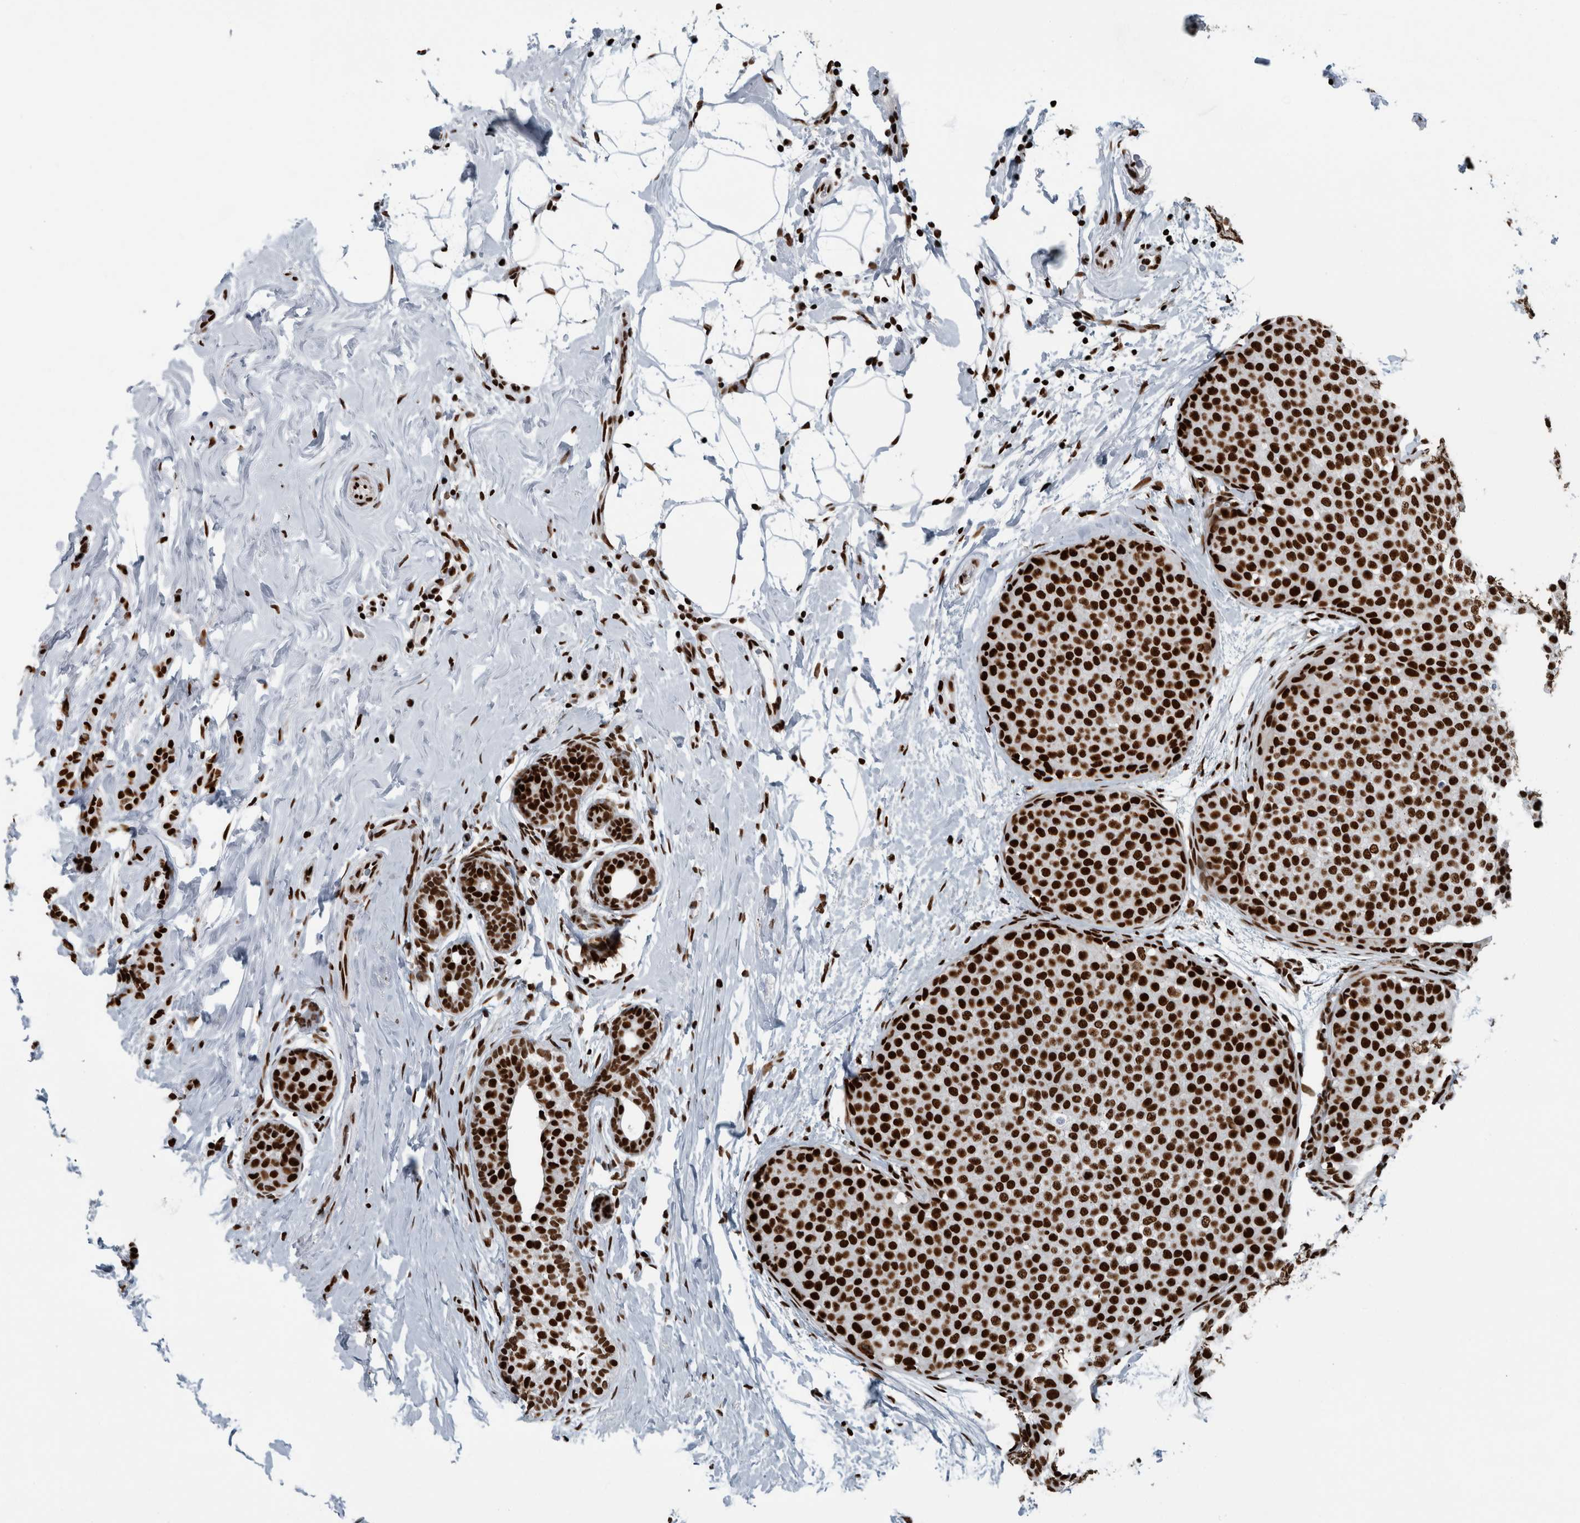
{"staining": {"intensity": "strong", "quantity": ">75%", "location": "nuclear"}, "tissue": "breast cancer", "cell_type": "Tumor cells", "image_type": "cancer", "snomed": [{"axis": "morphology", "description": "Lobular carcinoma, in situ"}, {"axis": "morphology", "description": "Lobular carcinoma"}, {"axis": "topography", "description": "Breast"}], "caption": "Human breast cancer stained for a protein (brown) reveals strong nuclear positive expression in approximately >75% of tumor cells.", "gene": "DNMT3A", "patient": {"sex": "female", "age": 41}}